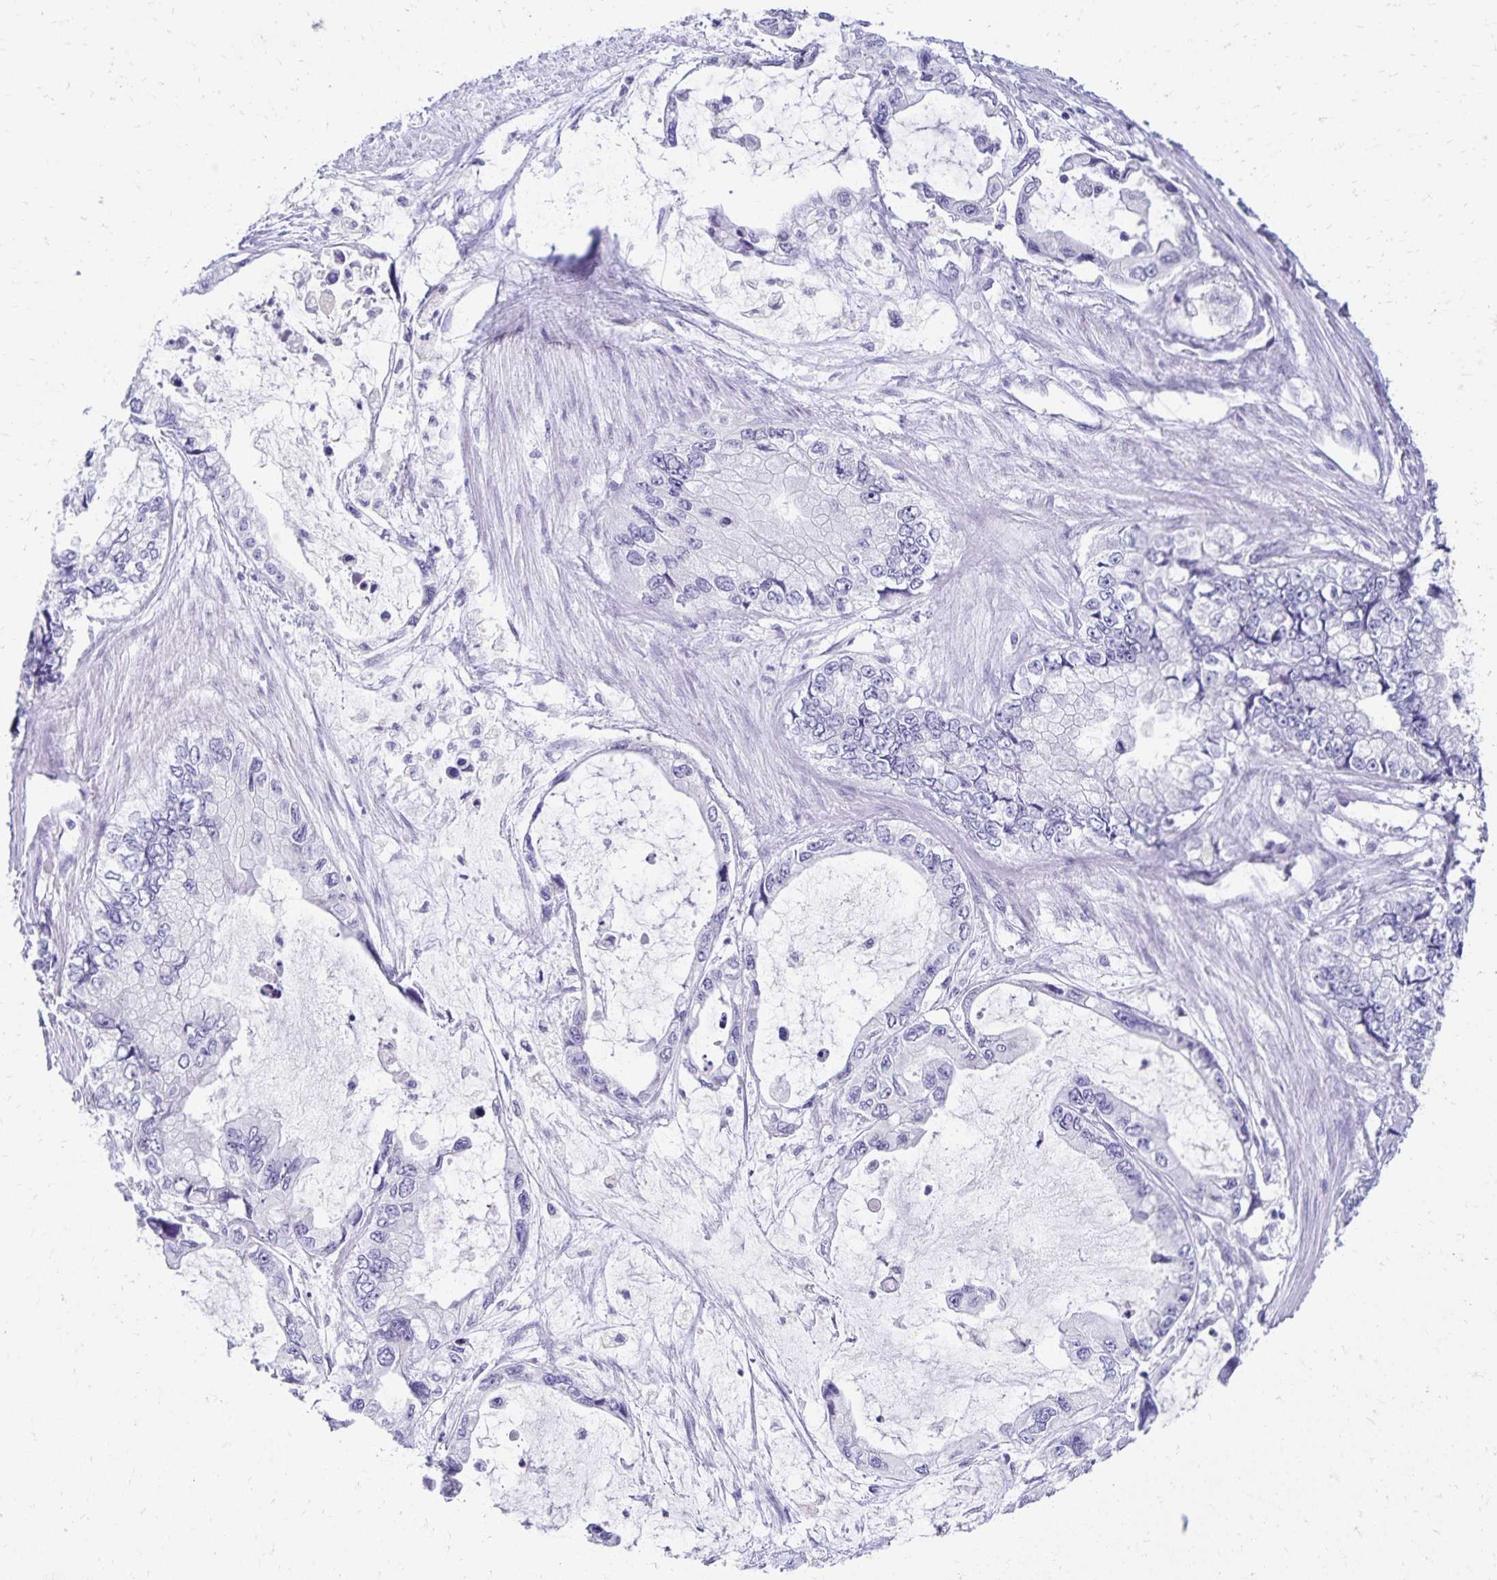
{"staining": {"intensity": "negative", "quantity": "none", "location": "none"}, "tissue": "stomach cancer", "cell_type": "Tumor cells", "image_type": "cancer", "snomed": [{"axis": "morphology", "description": "Adenocarcinoma, NOS"}, {"axis": "topography", "description": "Pancreas"}, {"axis": "topography", "description": "Stomach, upper"}, {"axis": "topography", "description": "Stomach"}], "caption": "Immunohistochemistry (IHC) image of neoplastic tissue: stomach cancer stained with DAB reveals no significant protein staining in tumor cells. Nuclei are stained in blue.", "gene": "FAM166C", "patient": {"sex": "male", "age": 77}}